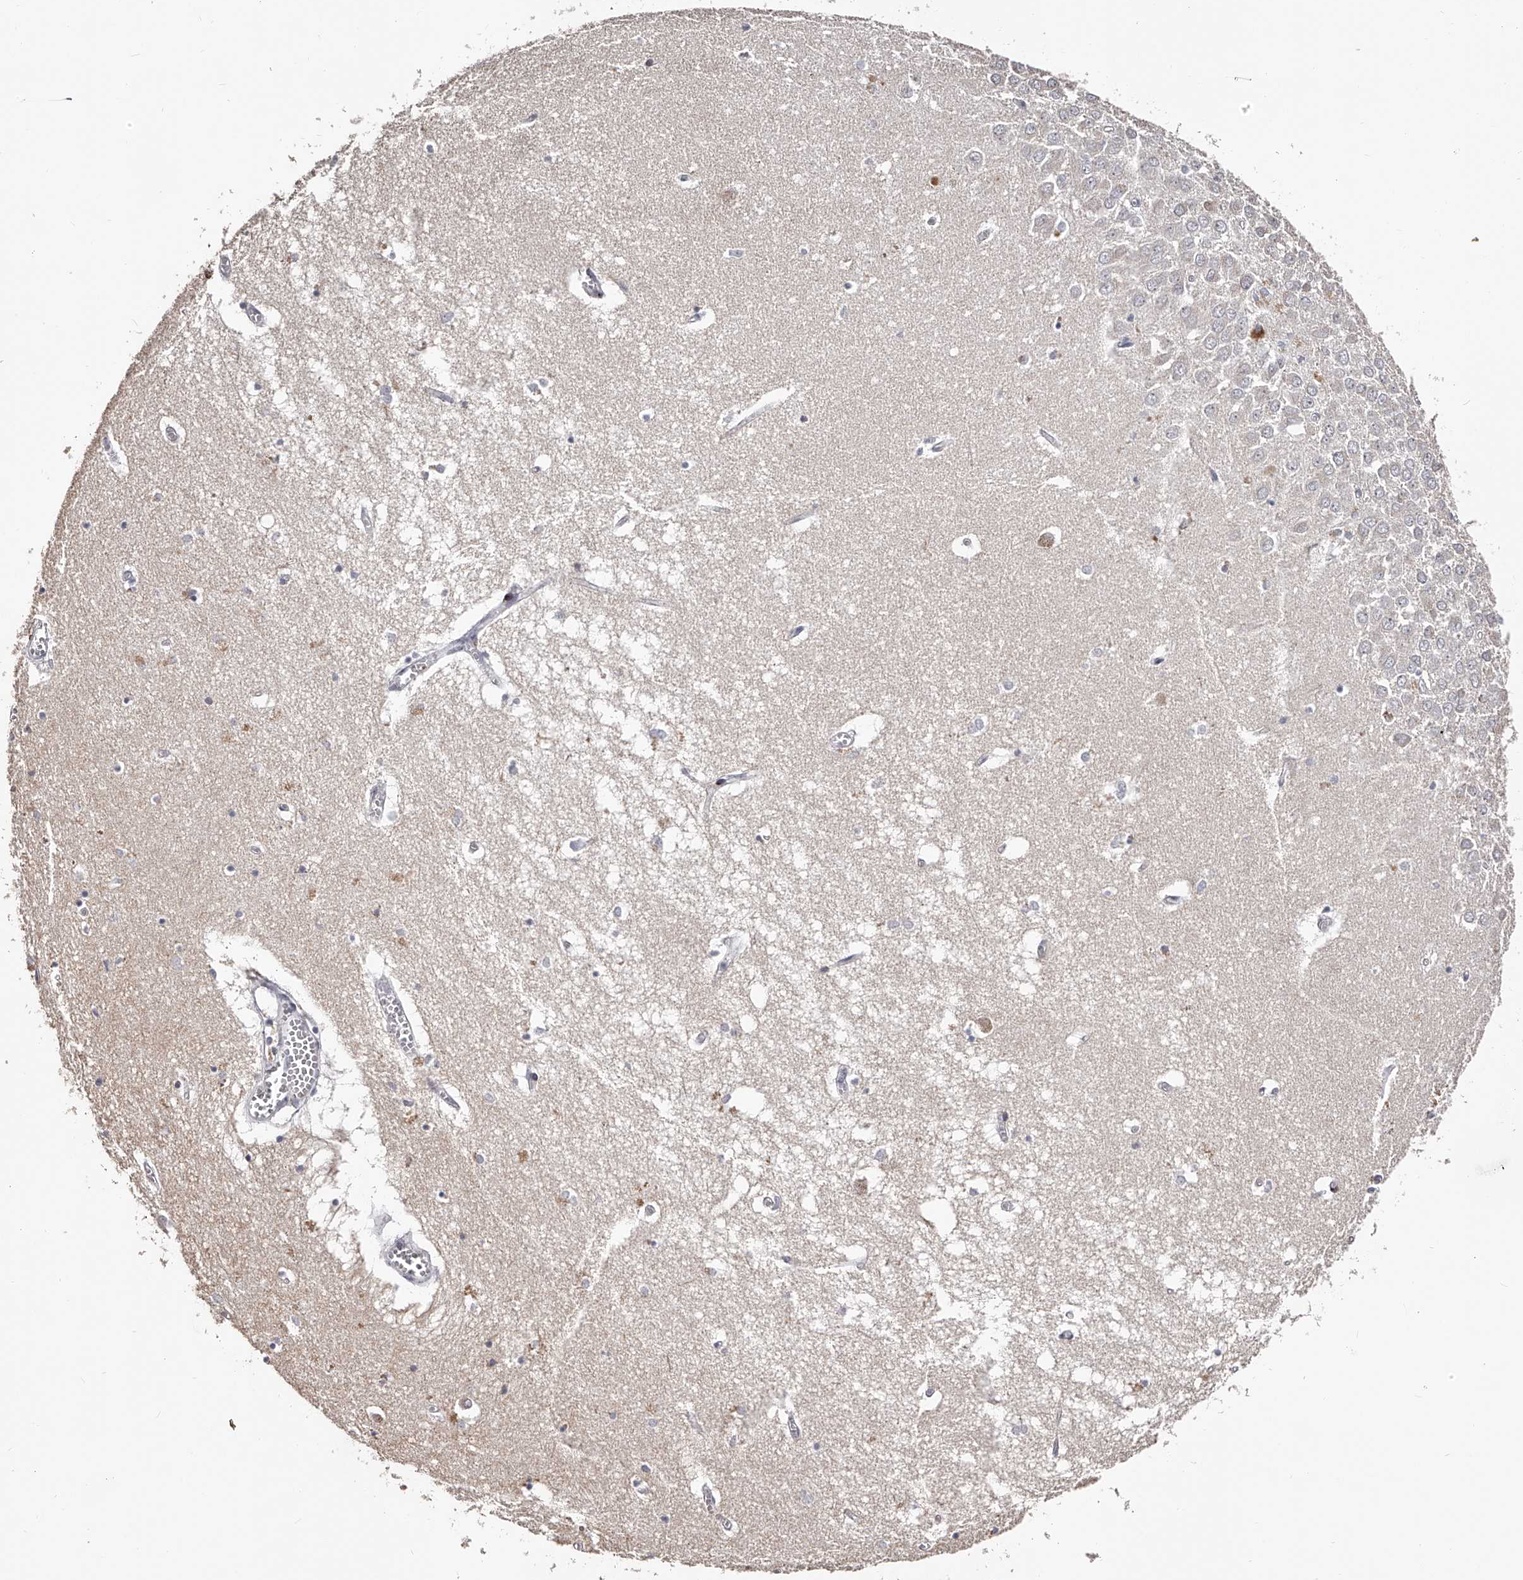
{"staining": {"intensity": "negative", "quantity": "none", "location": "none"}, "tissue": "hippocampus", "cell_type": "Glial cells", "image_type": "normal", "snomed": [{"axis": "morphology", "description": "Normal tissue, NOS"}, {"axis": "topography", "description": "Hippocampus"}], "caption": "A micrograph of human hippocampus is negative for staining in glial cells. (DAB IHC, high magnification).", "gene": "SLC35D3", "patient": {"sex": "male", "age": 70}}